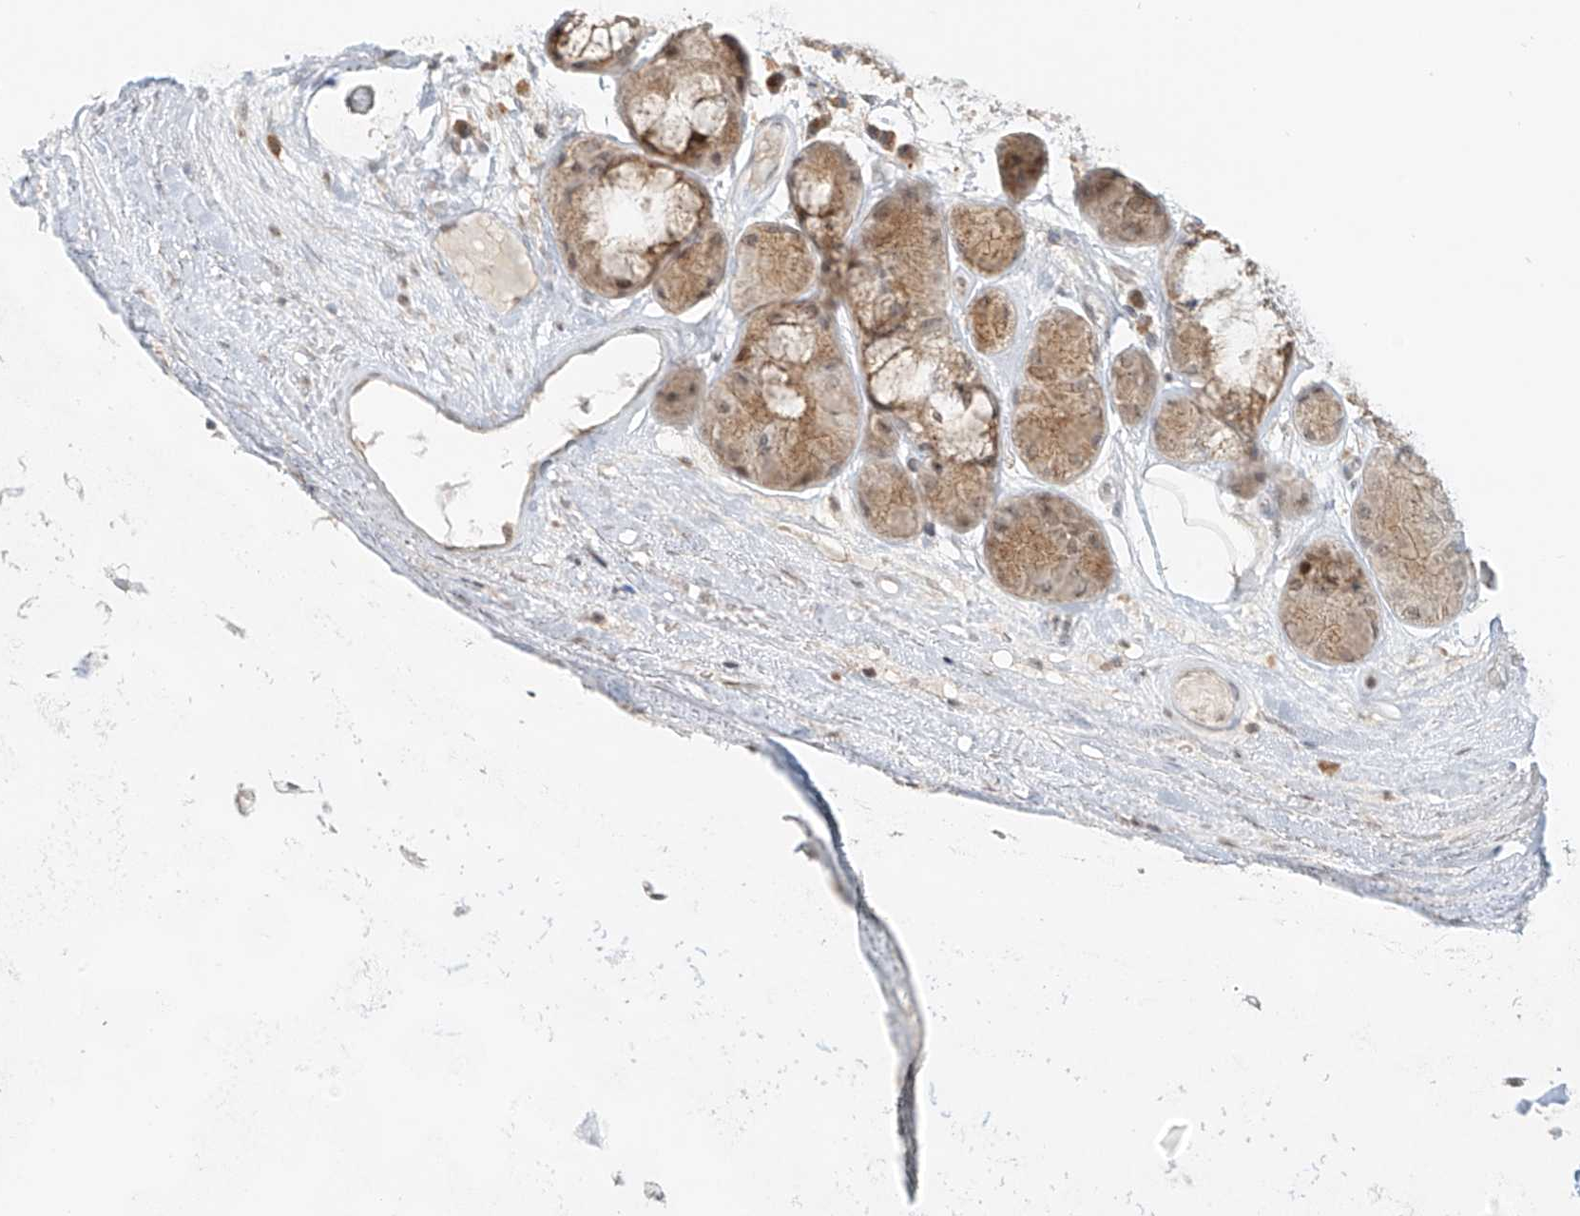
{"staining": {"intensity": "negative", "quantity": "none", "location": "none"}, "tissue": "adipose tissue", "cell_type": "Adipocytes", "image_type": "normal", "snomed": [{"axis": "morphology", "description": "Normal tissue, NOS"}, {"axis": "morphology", "description": "Squamous cell carcinoma, NOS"}, {"axis": "topography", "description": "Lymph node"}, {"axis": "topography", "description": "Bronchus"}, {"axis": "topography", "description": "Lung"}], "caption": "Immunohistochemical staining of unremarkable adipose tissue demonstrates no significant expression in adipocytes.", "gene": "SYTL3", "patient": {"sex": "male", "age": 66}}